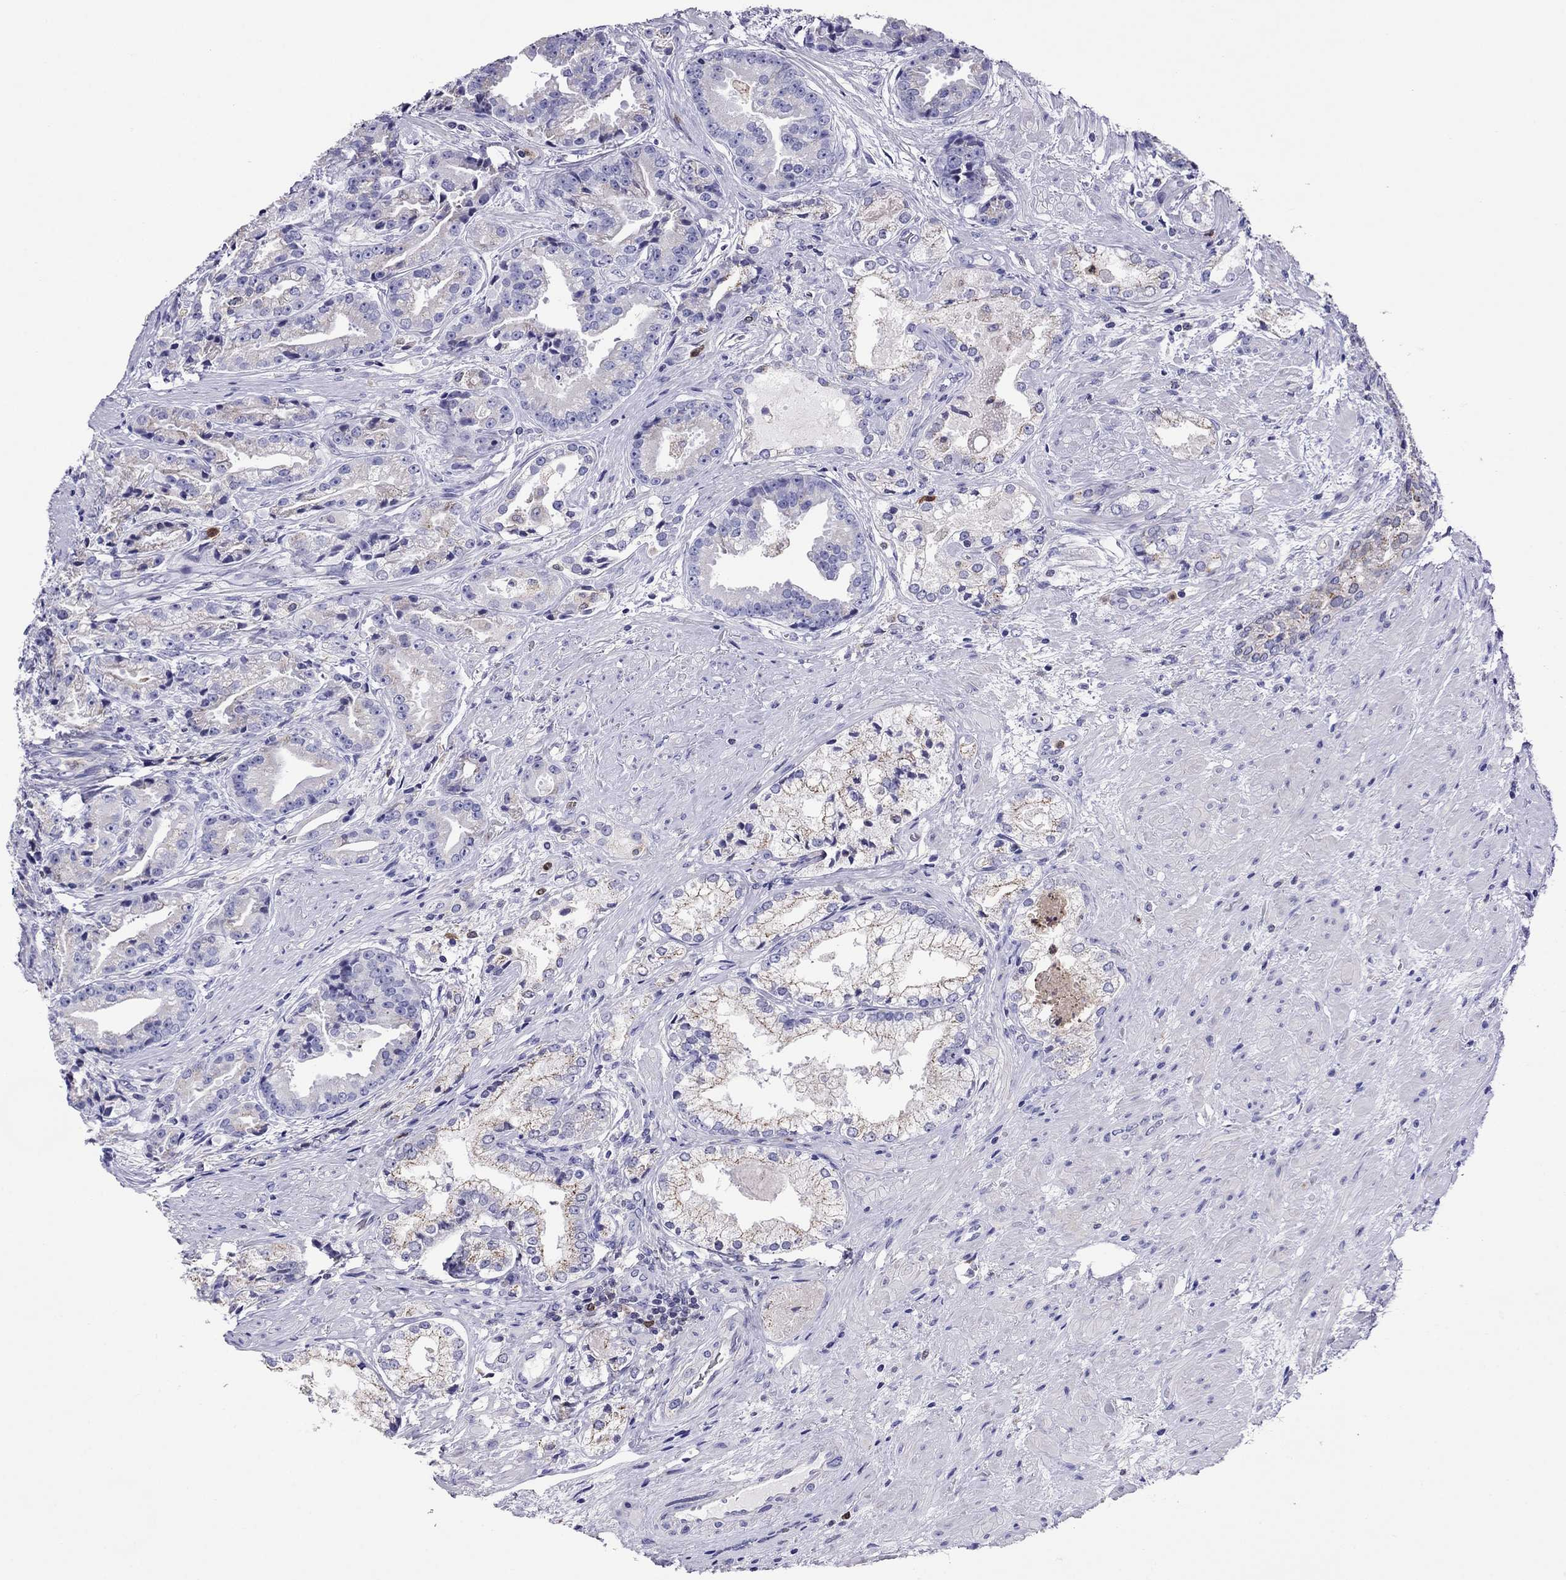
{"staining": {"intensity": "weak", "quantity": "25%-75%", "location": "cytoplasmic/membranous"}, "tissue": "prostate cancer", "cell_type": "Tumor cells", "image_type": "cancer", "snomed": [{"axis": "morphology", "description": "Adenocarcinoma, NOS"}, {"axis": "morphology", "description": "Adenocarcinoma, High grade"}, {"axis": "topography", "description": "Prostate"}], "caption": "Prostate adenocarcinoma (high-grade) tissue displays weak cytoplasmic/membranous staining in approximately 25%-75% of tumor cells, visualized by immunohistochemistry.", "gene": "SCG2", "patient": {"sex": "male", "age": 64}}